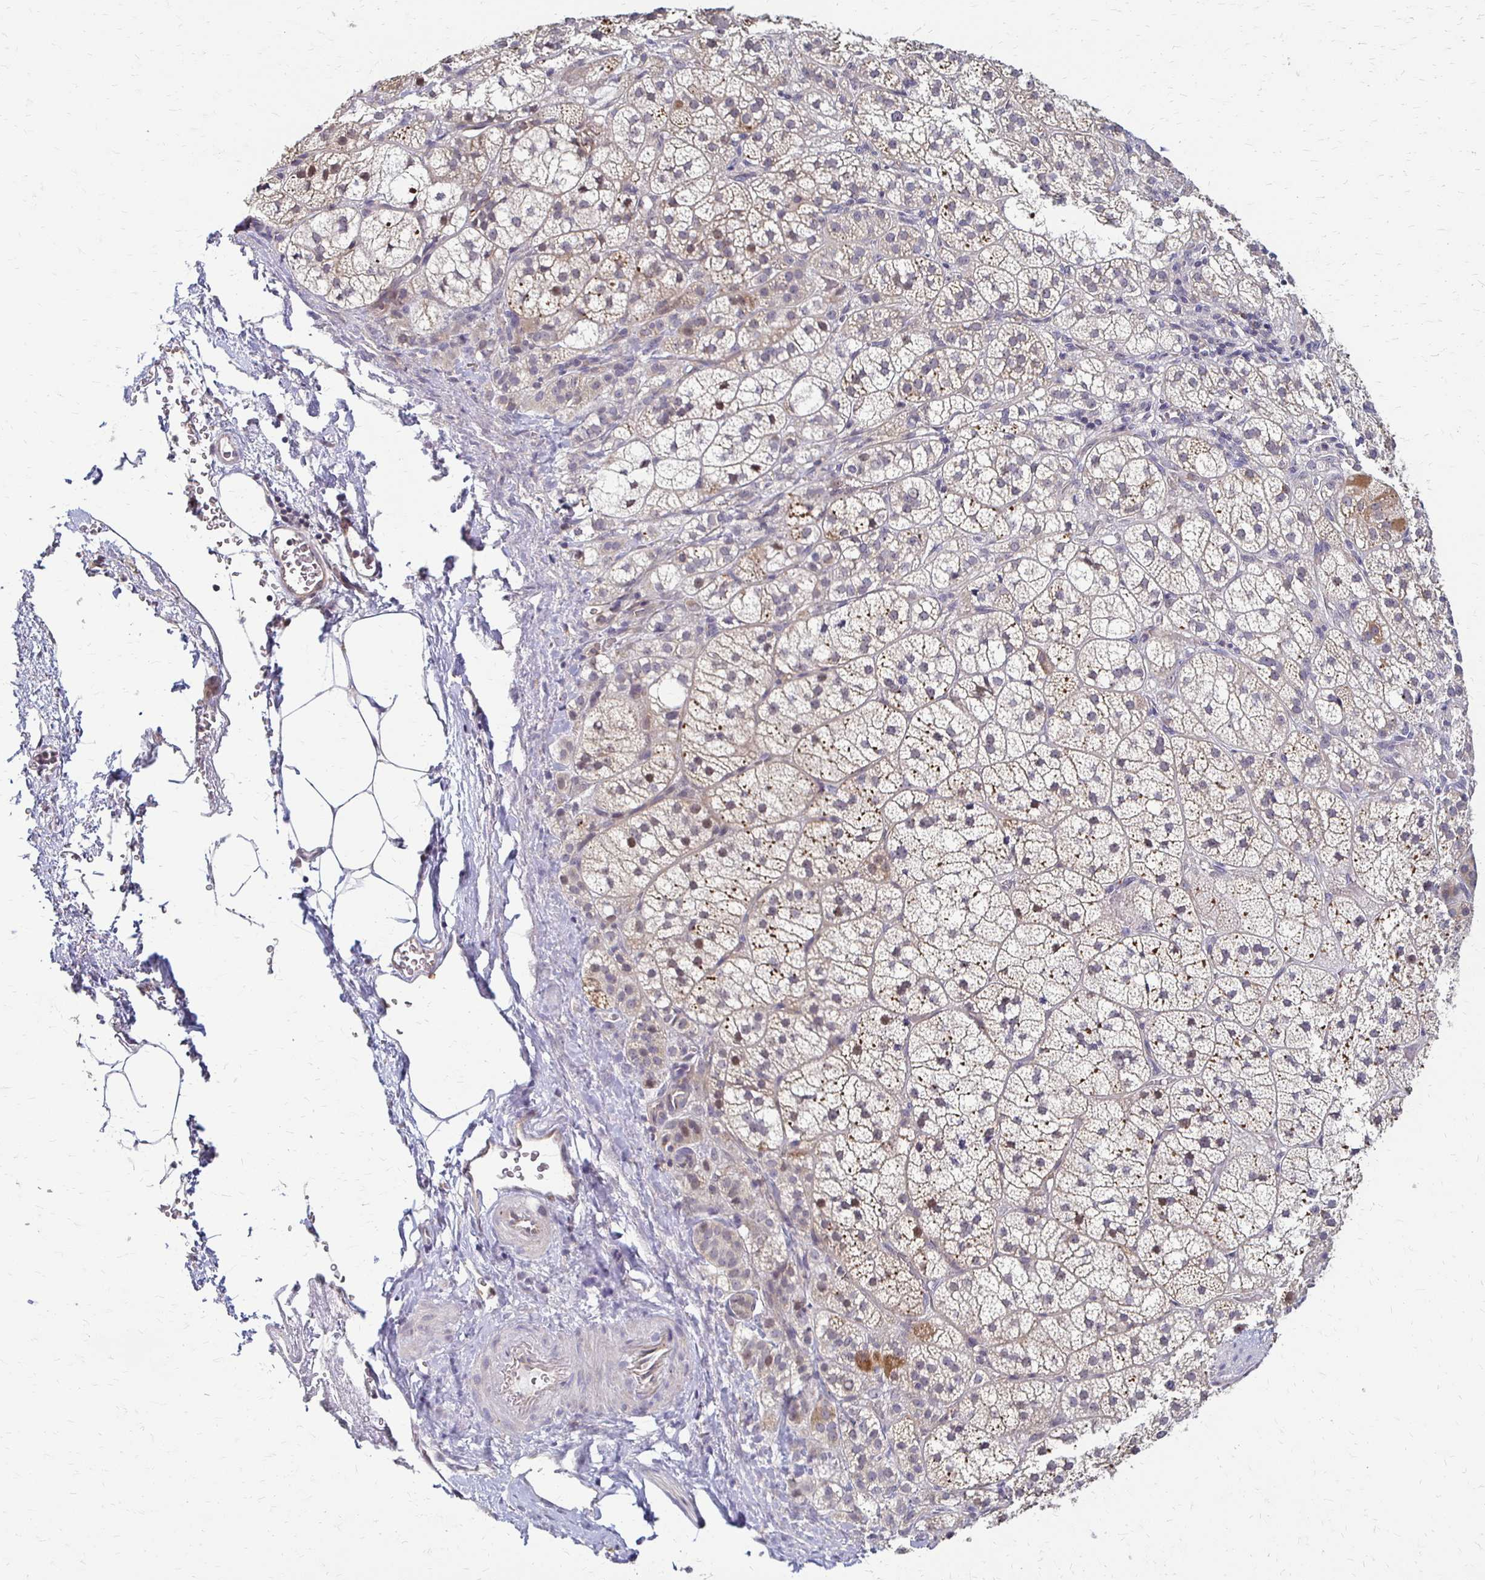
{"staining": {"intensity": "weak", "quantity": ">75%", "location": "cytoplasmic/membranous"}, "tissue": "adrenal gland", "cell_type": "Glandular cells", "image_type": "normal", "snomed": [{"axis": "morphology", "description": "Normal tissue, NOS"}, {"axis": "topography", "description": "Adrenal gland"}], "caption": "Protein expression analysis of unremarkable human adrenal gland reveals weak cytoplasmic/membranous expression in about >75% of glandular cells.", "gene": "SLC9A9", "patient": {"sex": "female", "age": 60}}